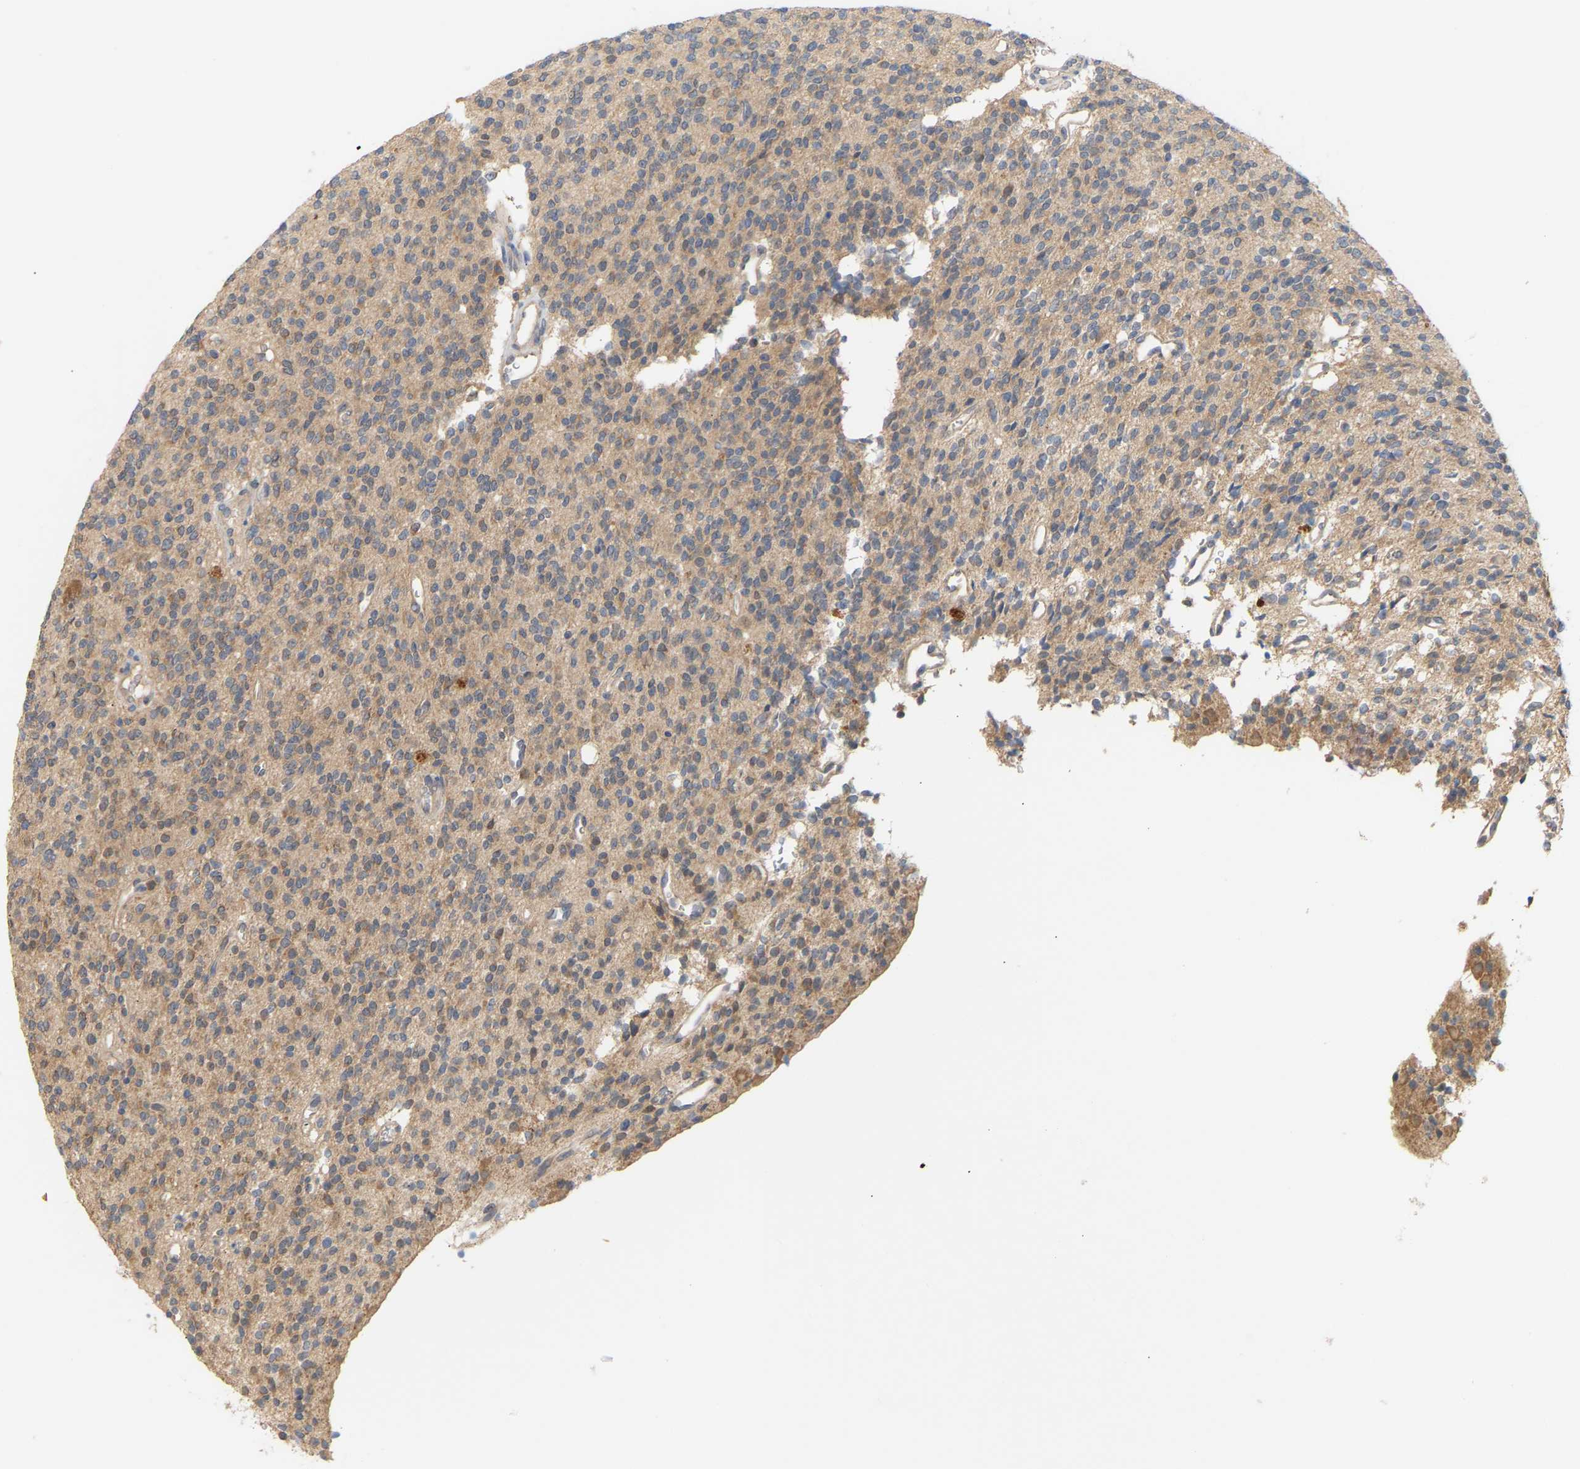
{"staining": {"intensity": "weak", "quantity": "25%-75%", "location": "cytoplasmic/membranous"}, "tissue": "glioma", "cell_type": "Tumor cells", "image_type": "cancer", "snomed": [{"axis": "morphology", "description": "Glioma, malignant, High grade"}, {"axis": "topography", "description": "Brain"}], "caption": "Immunohistochemistry (IHC) of glioma exhibits low levels of weak cytoplasmic/membranous expression in approximately 25%-75% of tumor cells. The protein is shown in brown color, while the nuclei are stained blue.", "gene": "TPMT", "patient": {"sex": "male", "age": 34}}